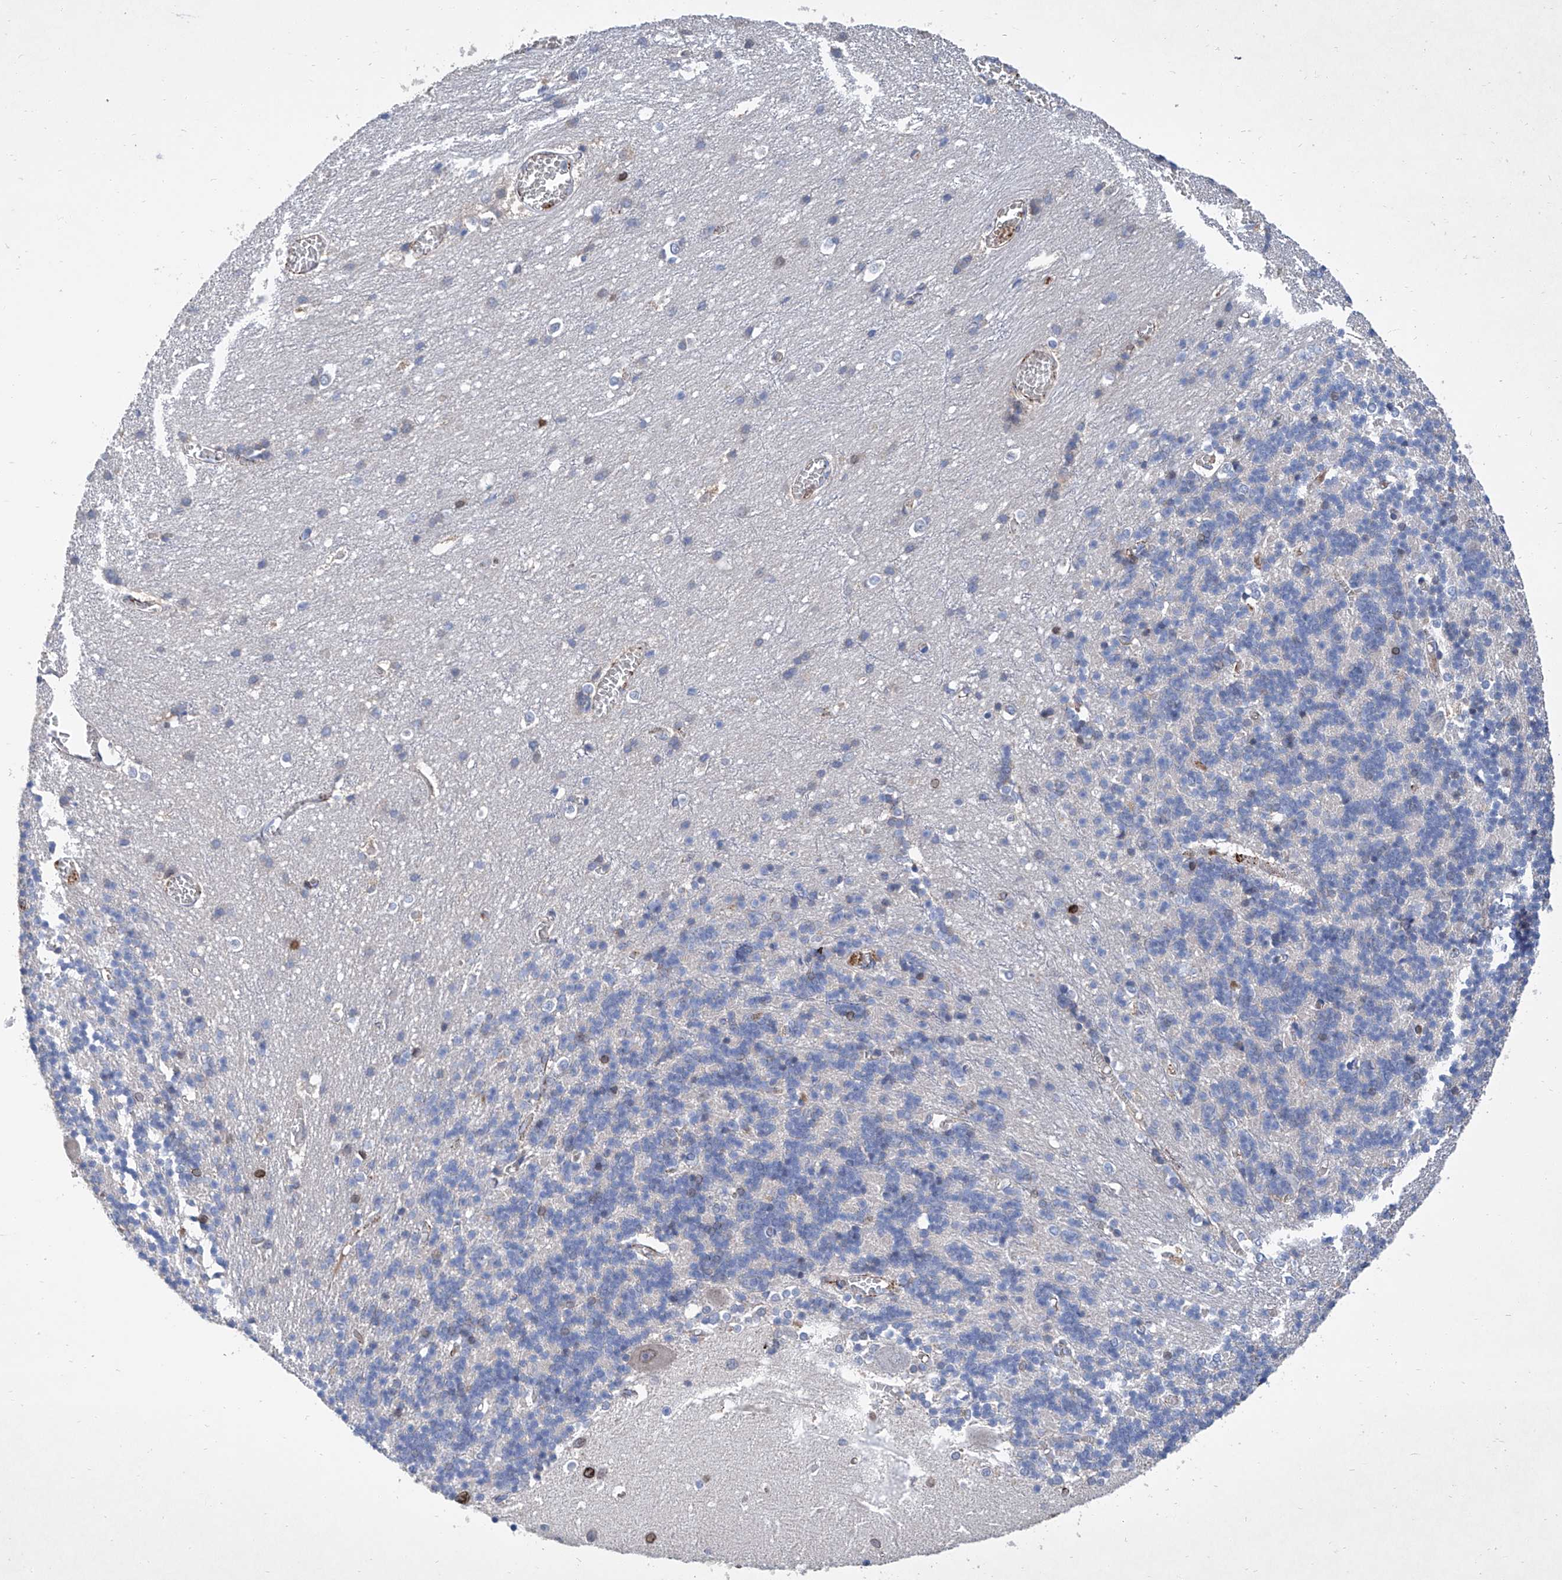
{"staining": {"intensity": "negative", "quantity": "none", "location": "none"}, "tissue": "cerebellum", "cell_type": "Cells in granular layer", "image_type": "normal", "snomed": [{"axis": "morphology", "description": "Normal tissue, NOS"}, {"axis": "topography", "description": "Cerebellum"}], "caption": "Immunohistochemistry (IHC) histopathology image of benign cerebellum: cerebellum stained with DAB (3,3'-diaminobenzidine) exhibits no significant protein staining in cells in granular layer. Brightfield microscopy of immunohistochemistry stained with DAB (brown) and hematoxylin (blue), captured at high magnification.", "gene": "GPT", "patient": {"sex": "male", "age": 37}}